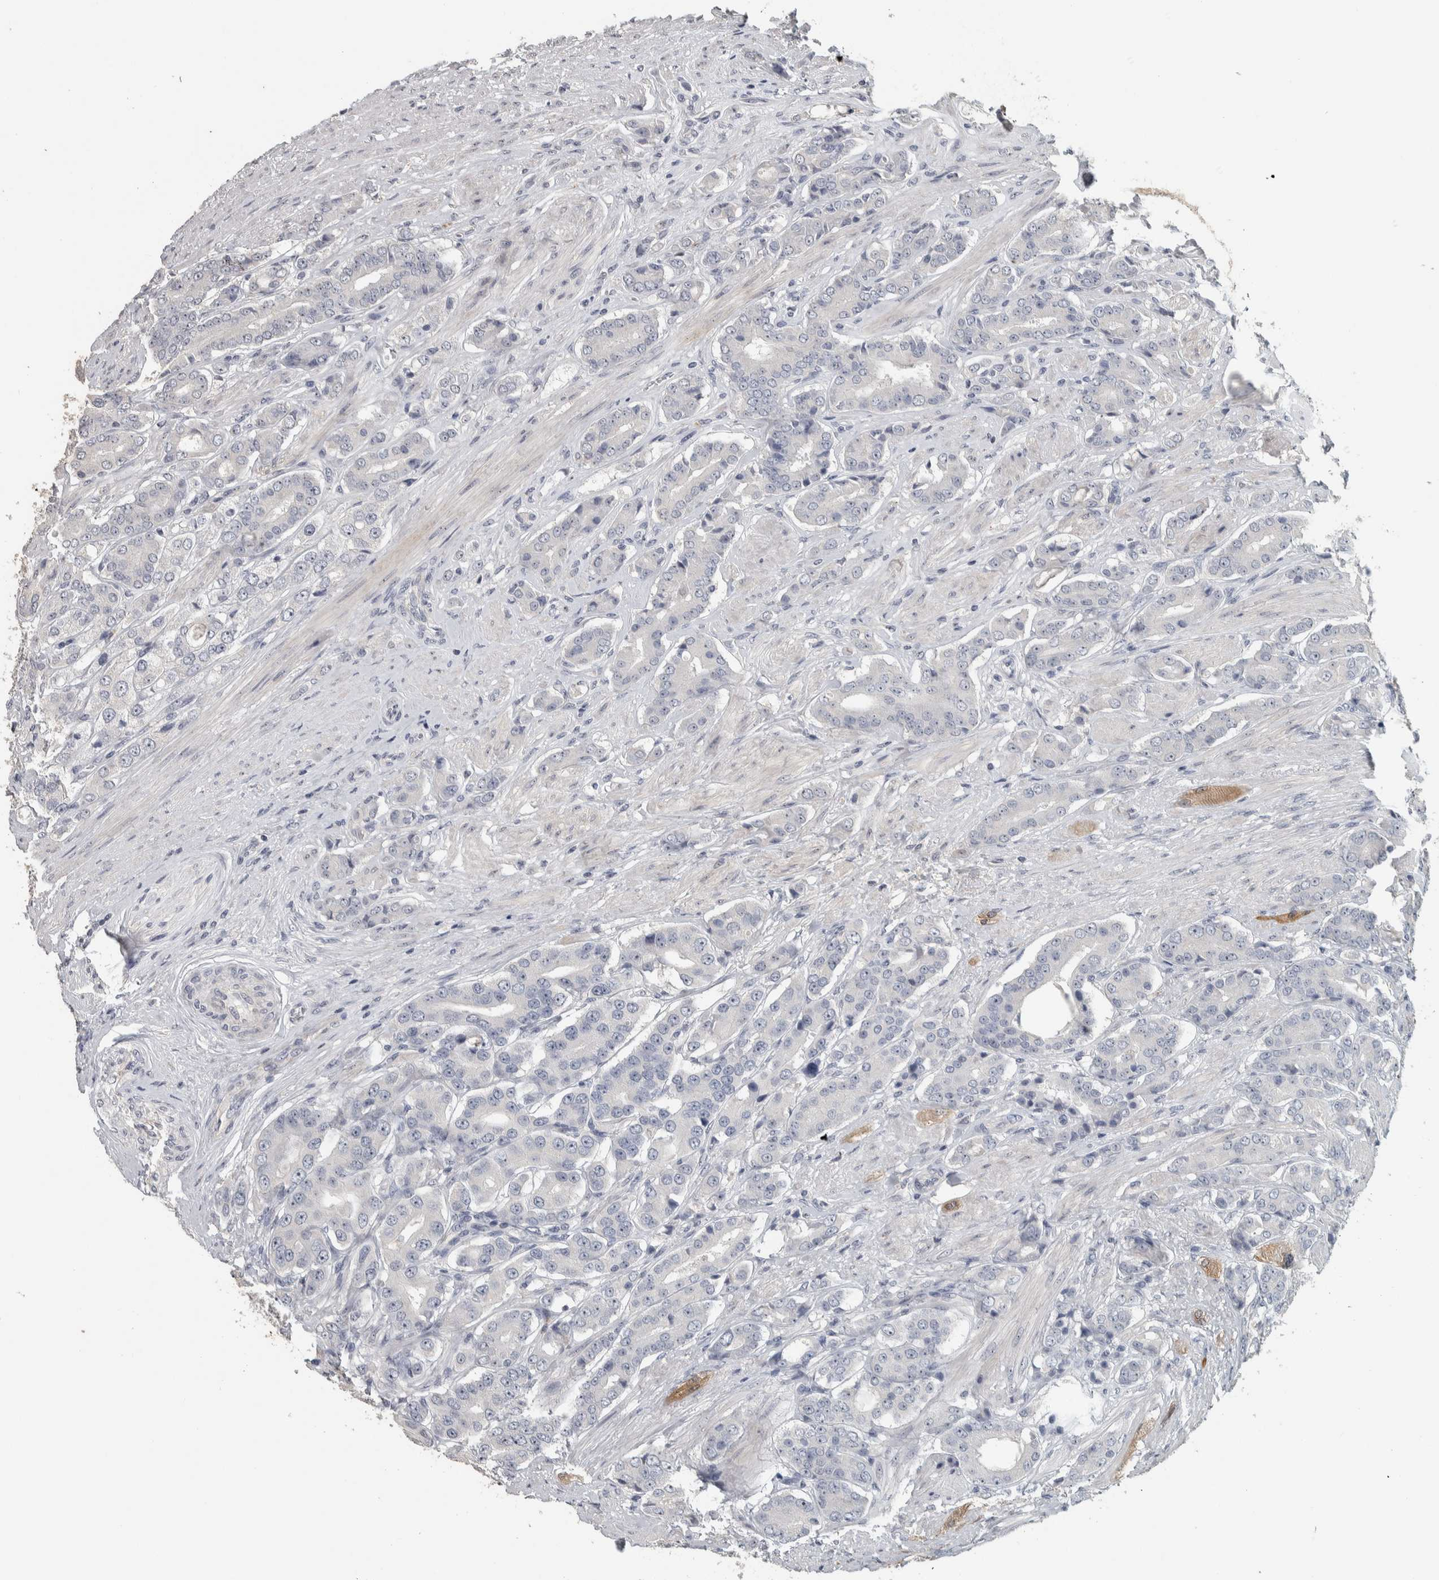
{"staining": {"intensity": "negative", "quantity": "none", "location": "none"}, "tissue": "prostate cancer", "cell_type": "Tumor cells", "image_type": "cancer", "snomed": [{"axis": "morphology", "description": "Adenocarcinoma, High grade"}, {"axis": "topography", "description": "Prostate"}], "caption": "There is no significant positivity in tumor cells of prostate cancer (high-grade adenocarcinoma).", "gene": "DCAF10", "patient": {"sex": "male", "age": 71}}